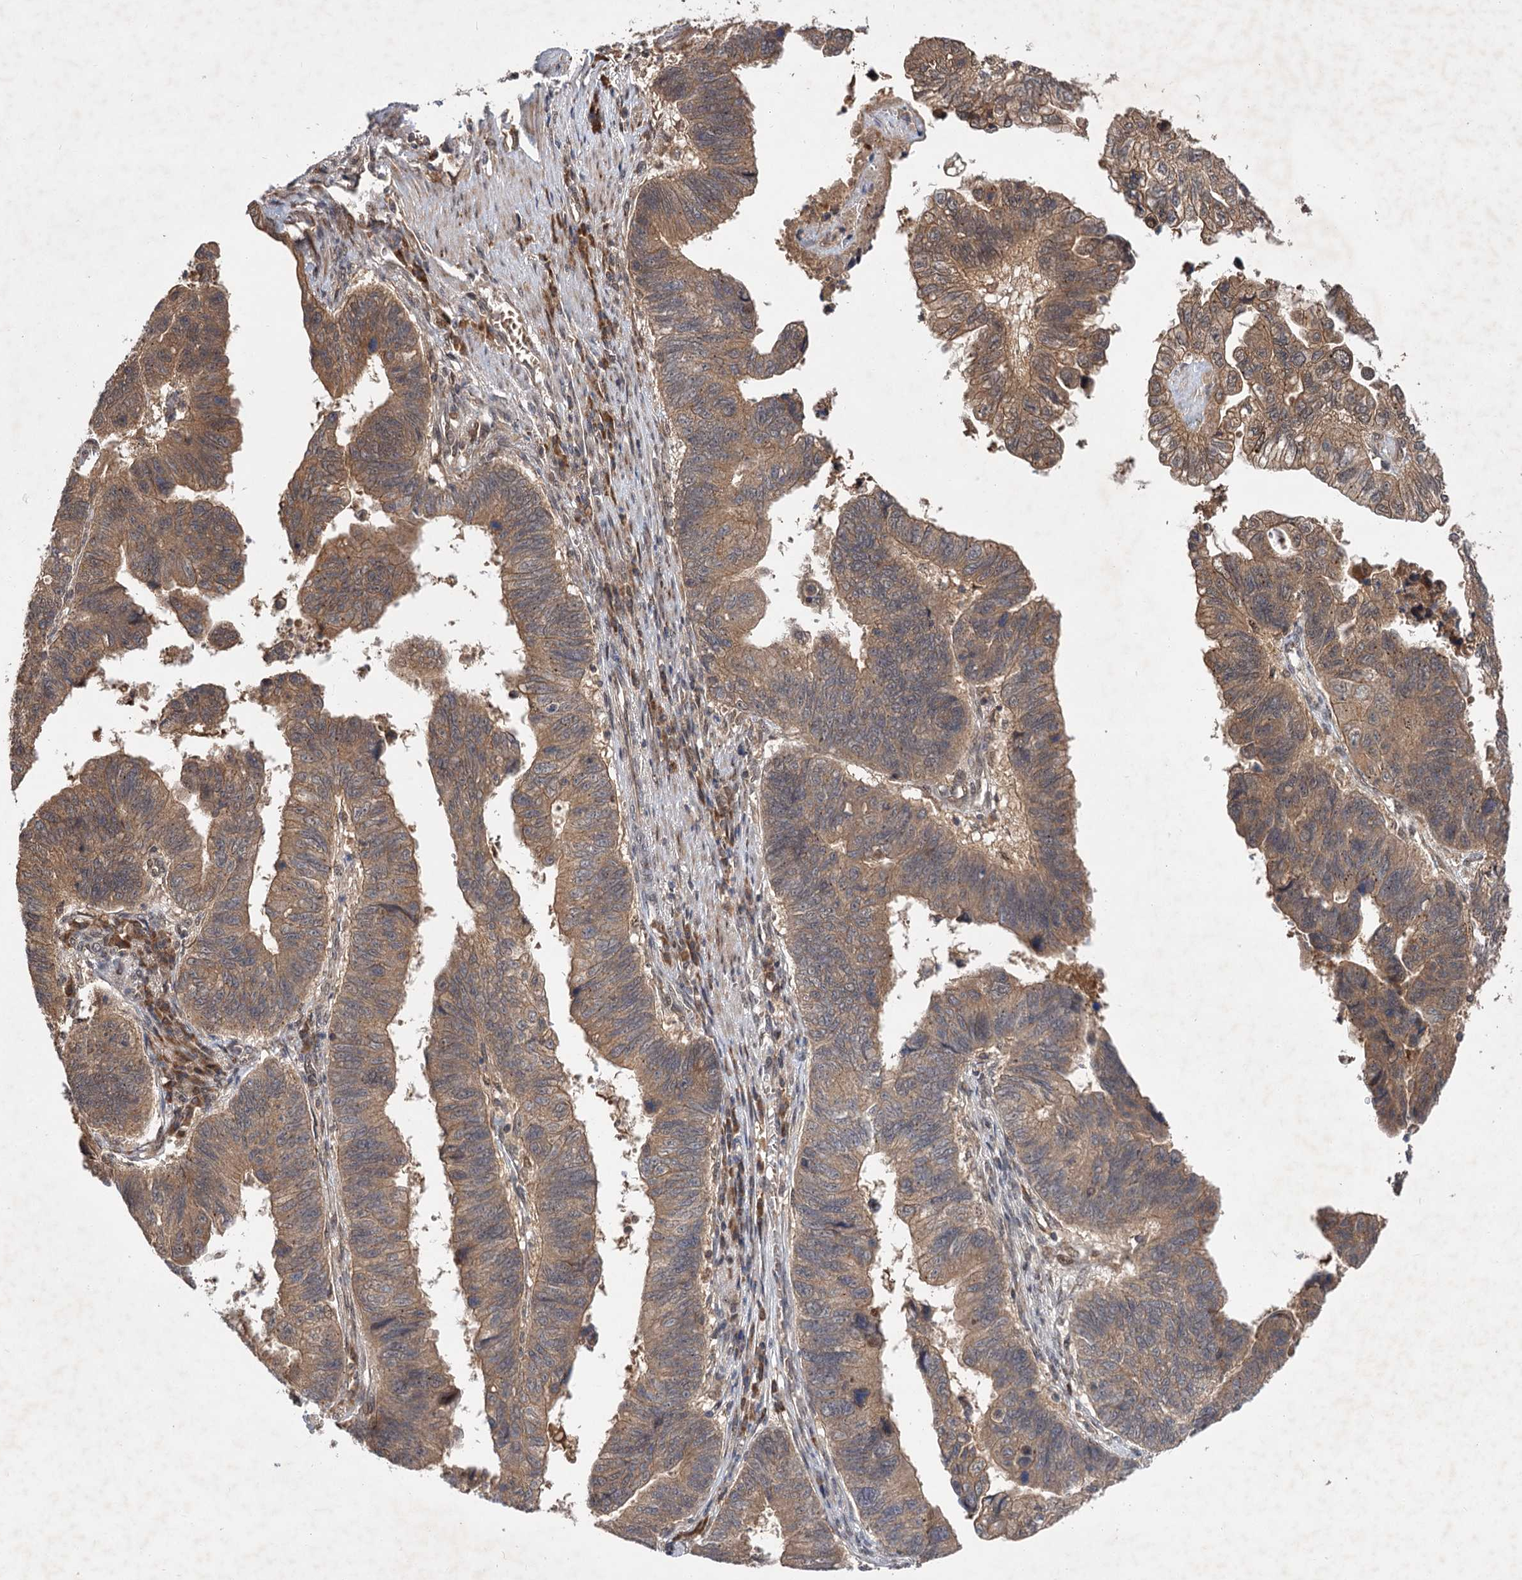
{"staining": {"intensity": "moderate", "quantity": ">75%", "location": "cytoplasmic/membranous"}, "tissue": "stomach cancer", "cell_type": "Tumor cells", "image_type": "cancer", "snomed": [{"axis": "morphology", "description": "Adenocarcinoma, NOS"}, {"axis": "topography", "description": "Stomach"}], "caption": "Immunohistochemical staining of stomach cancer reveals medium levels of moderate cytoplasmic/membranous protein expression in approximately >75% of tumor cells.", "gene": "FBXW8", "patient": {"sex": "male", "age": 59}}